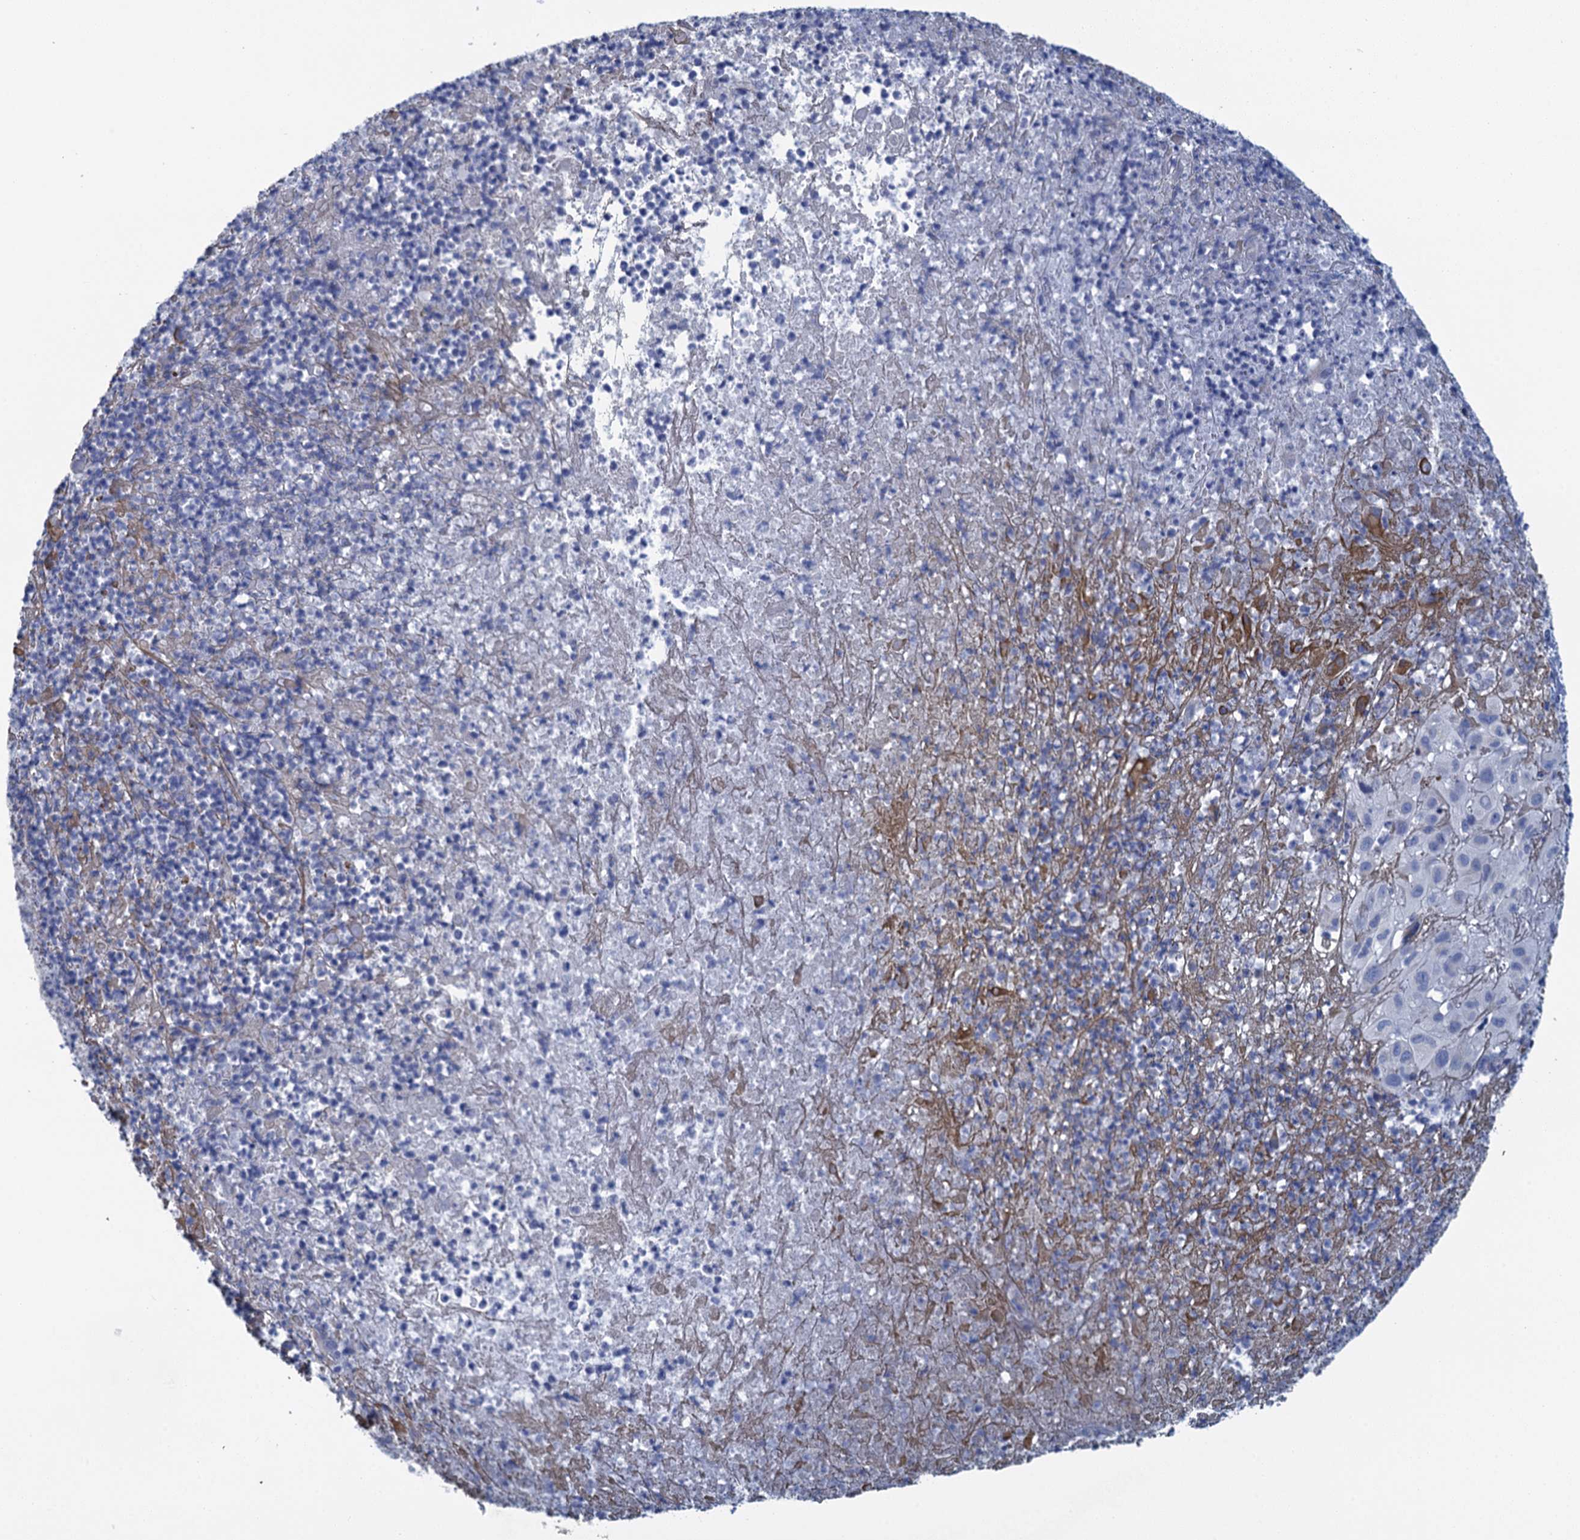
{"staining": {"intensity": "negative", "quantity": "none", "location": "none"}, "tissue": "melanoma", "cell_type": "Tumor cells", "image_type": "cancer", "snomed": [{"axis": "morphology", "description": "Malignant melanoma, NOS"}, {"axis": "topography", "description": "Skin"}], "caption": "This is a histopathology image of IHC staining of melanoma, which shows no staining in tumor cells.", "gene": "SCEL", "patient": {"sex": "male", "age": 73}}